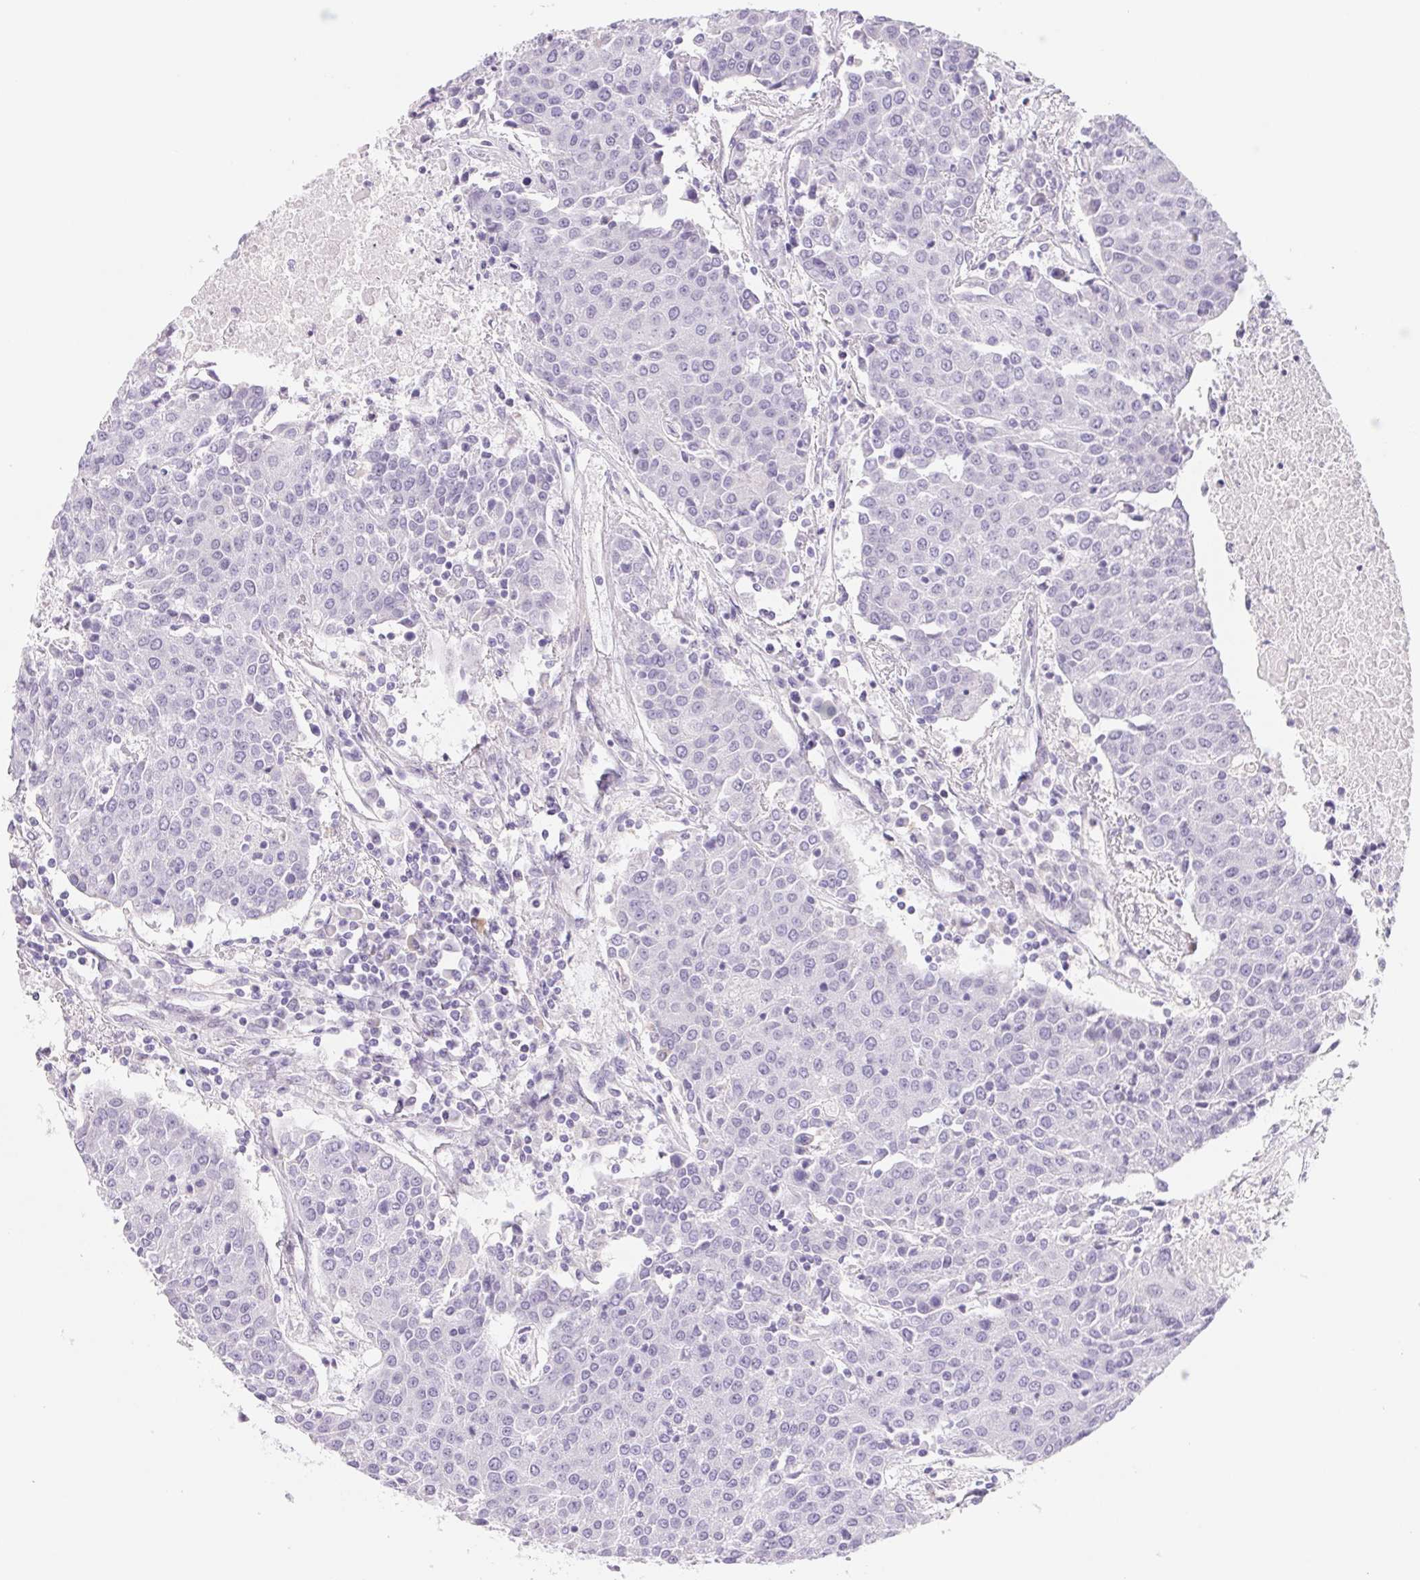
{"staining": {"intensity": "negative", "quantity": "none", "location": "none"}, "tissue": "urothelial cancer", "cell_type": "Tumor cells", "image_type": "cancer", "snomed": [{"axis": "morphology", "description": "Urothelial carcinoma, High grade"}, {"axis": "topography", "description": "Urinary bladder"}], "caption": "High-grade urothelial carcinoma was stained to show a protein in brown. There is no significant expression in tumor cells.", "gene": "CTNND2", "patient": {"sex": "female", "age": 85}}